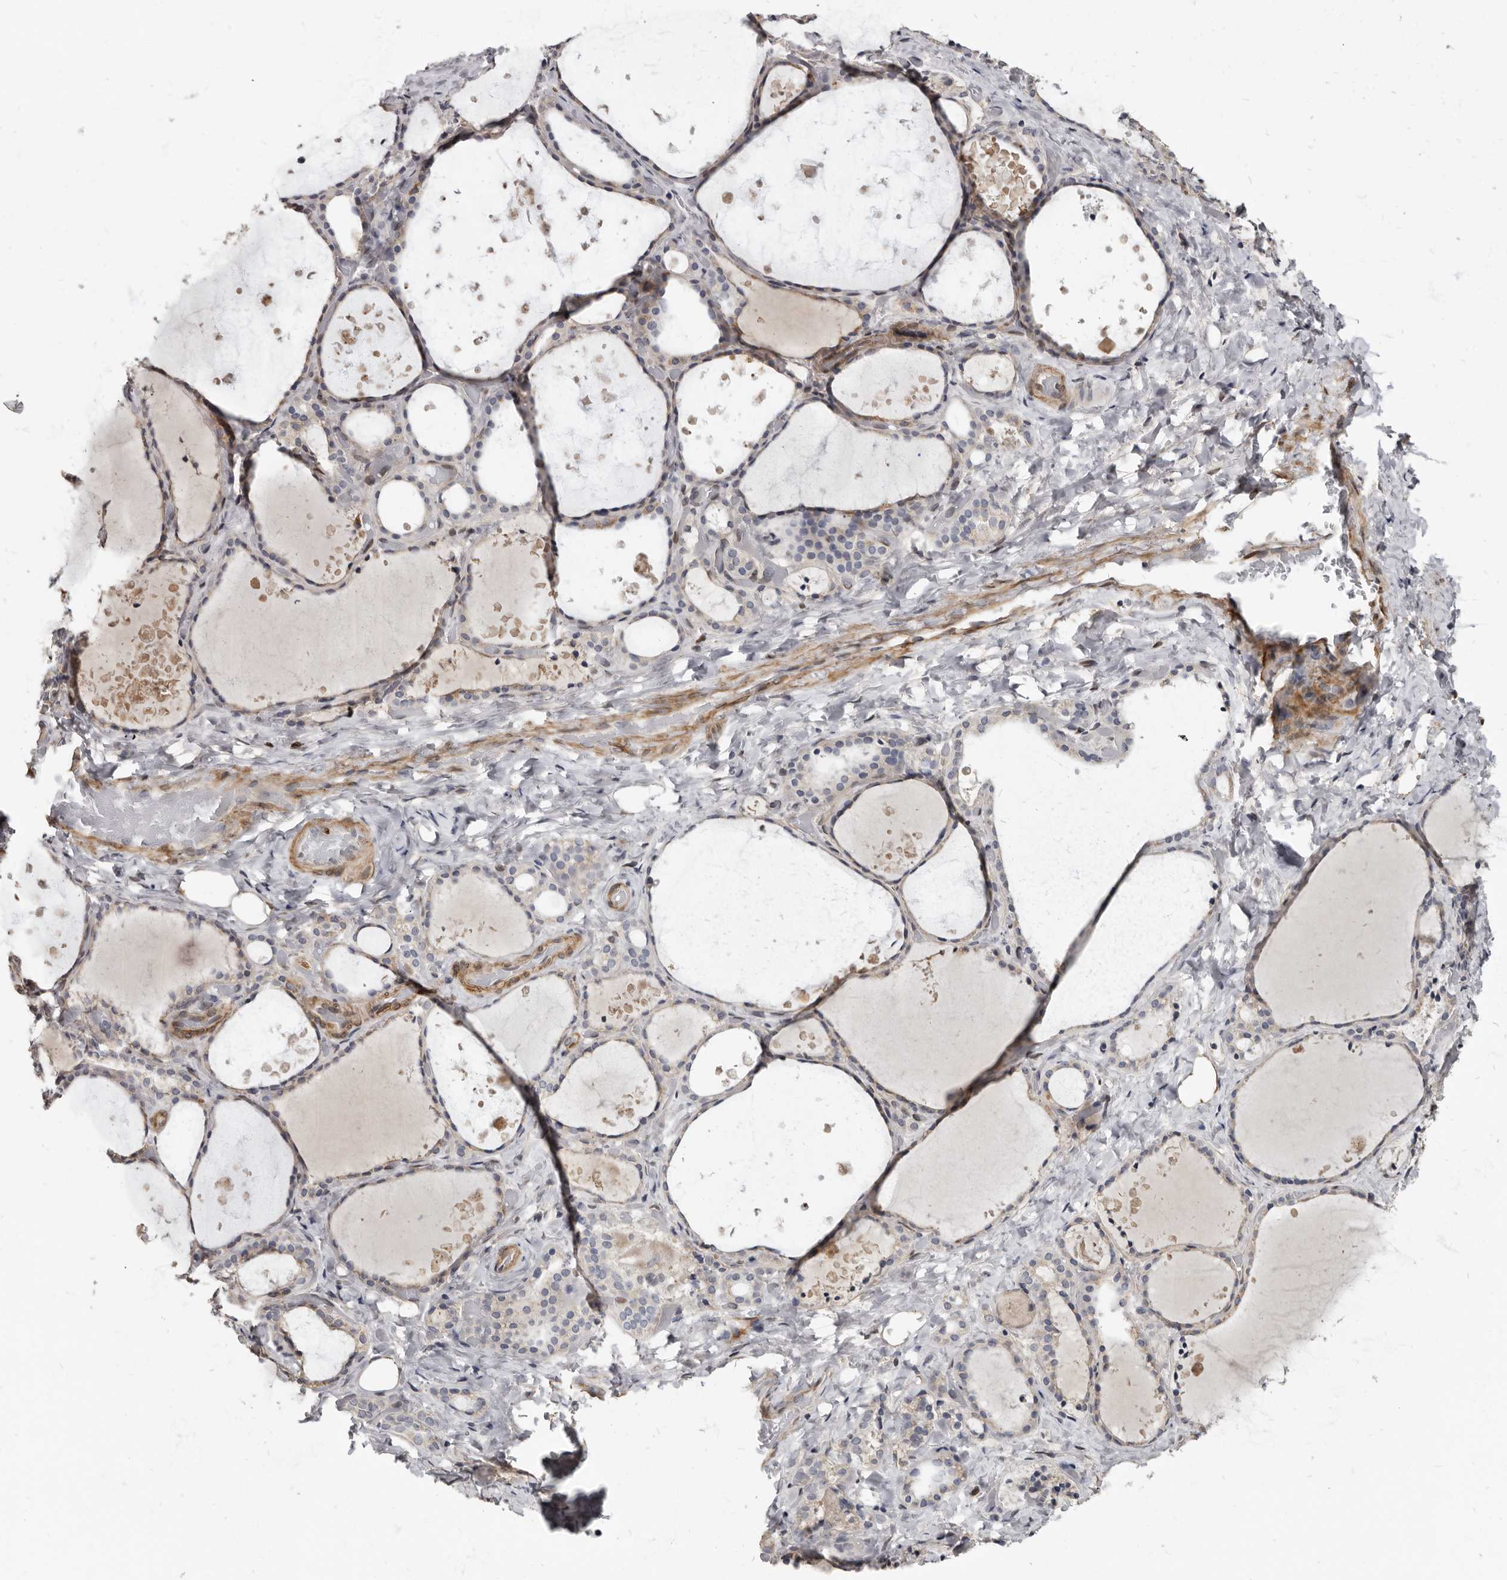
{"staining": {"intensity": "weak", "quantity": "<25%", "location": "cytoplasmic/membranous"}, "tissue": "thyroid gland", "cell_type": "Glandular cells", "image_type": "normal", "snomed": [{"axis": "morphology", "description": "Normal tissue, NOS"}, {"axis": "topography", "description": "Thyroid gland"}], "caption": "Photomicrograph shows no significant protein expression in glandular cells of unremarkable thyroid gland. Nuclei are stained in blue.", "gene": "MRGPRF", "patient": {"sex": "female", "age": 44}}